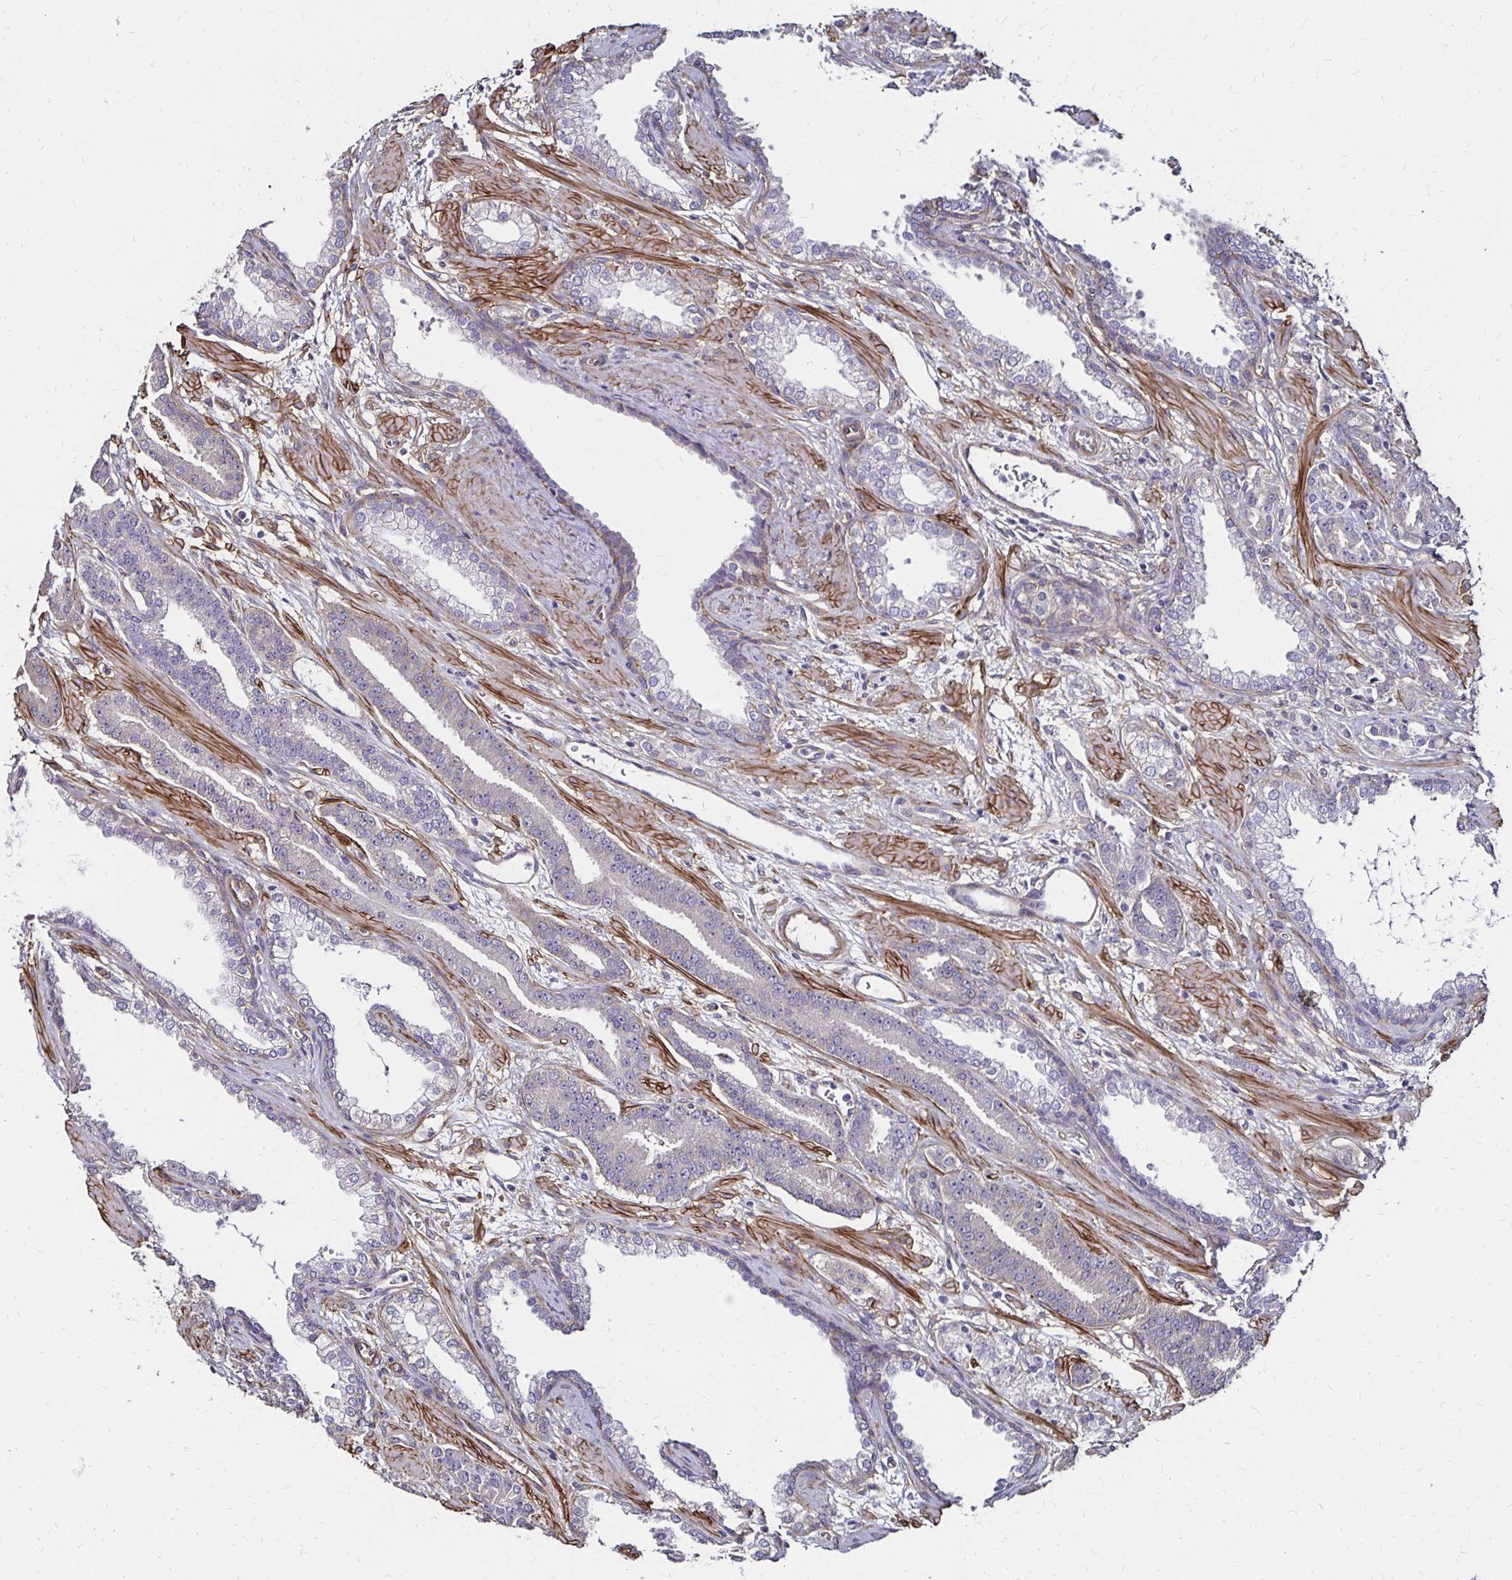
{"staining": {"intensity": "negative", "quantity": "none", "location": "none"}, "tissue": "prostate cancer", "cell_type": "Tumor cells", "image_type": "cancer", "snomed": [{"axis": "morphology", "description": "Adenocarcinoma, High grade"}, {"axis": "topography", "description": "Prostate"}], "caption": "The micrograph shows no significant expression in tumor cells of prostate high-grade adenocarcinoma. The staining was performed using DAB to visualize the protein expression in brown, while the nuclei were stained in blue with hematoxylin (Magnification: 20x).", "gene": "ITGB1", "patient": {"sex": "male", "age": 60}}